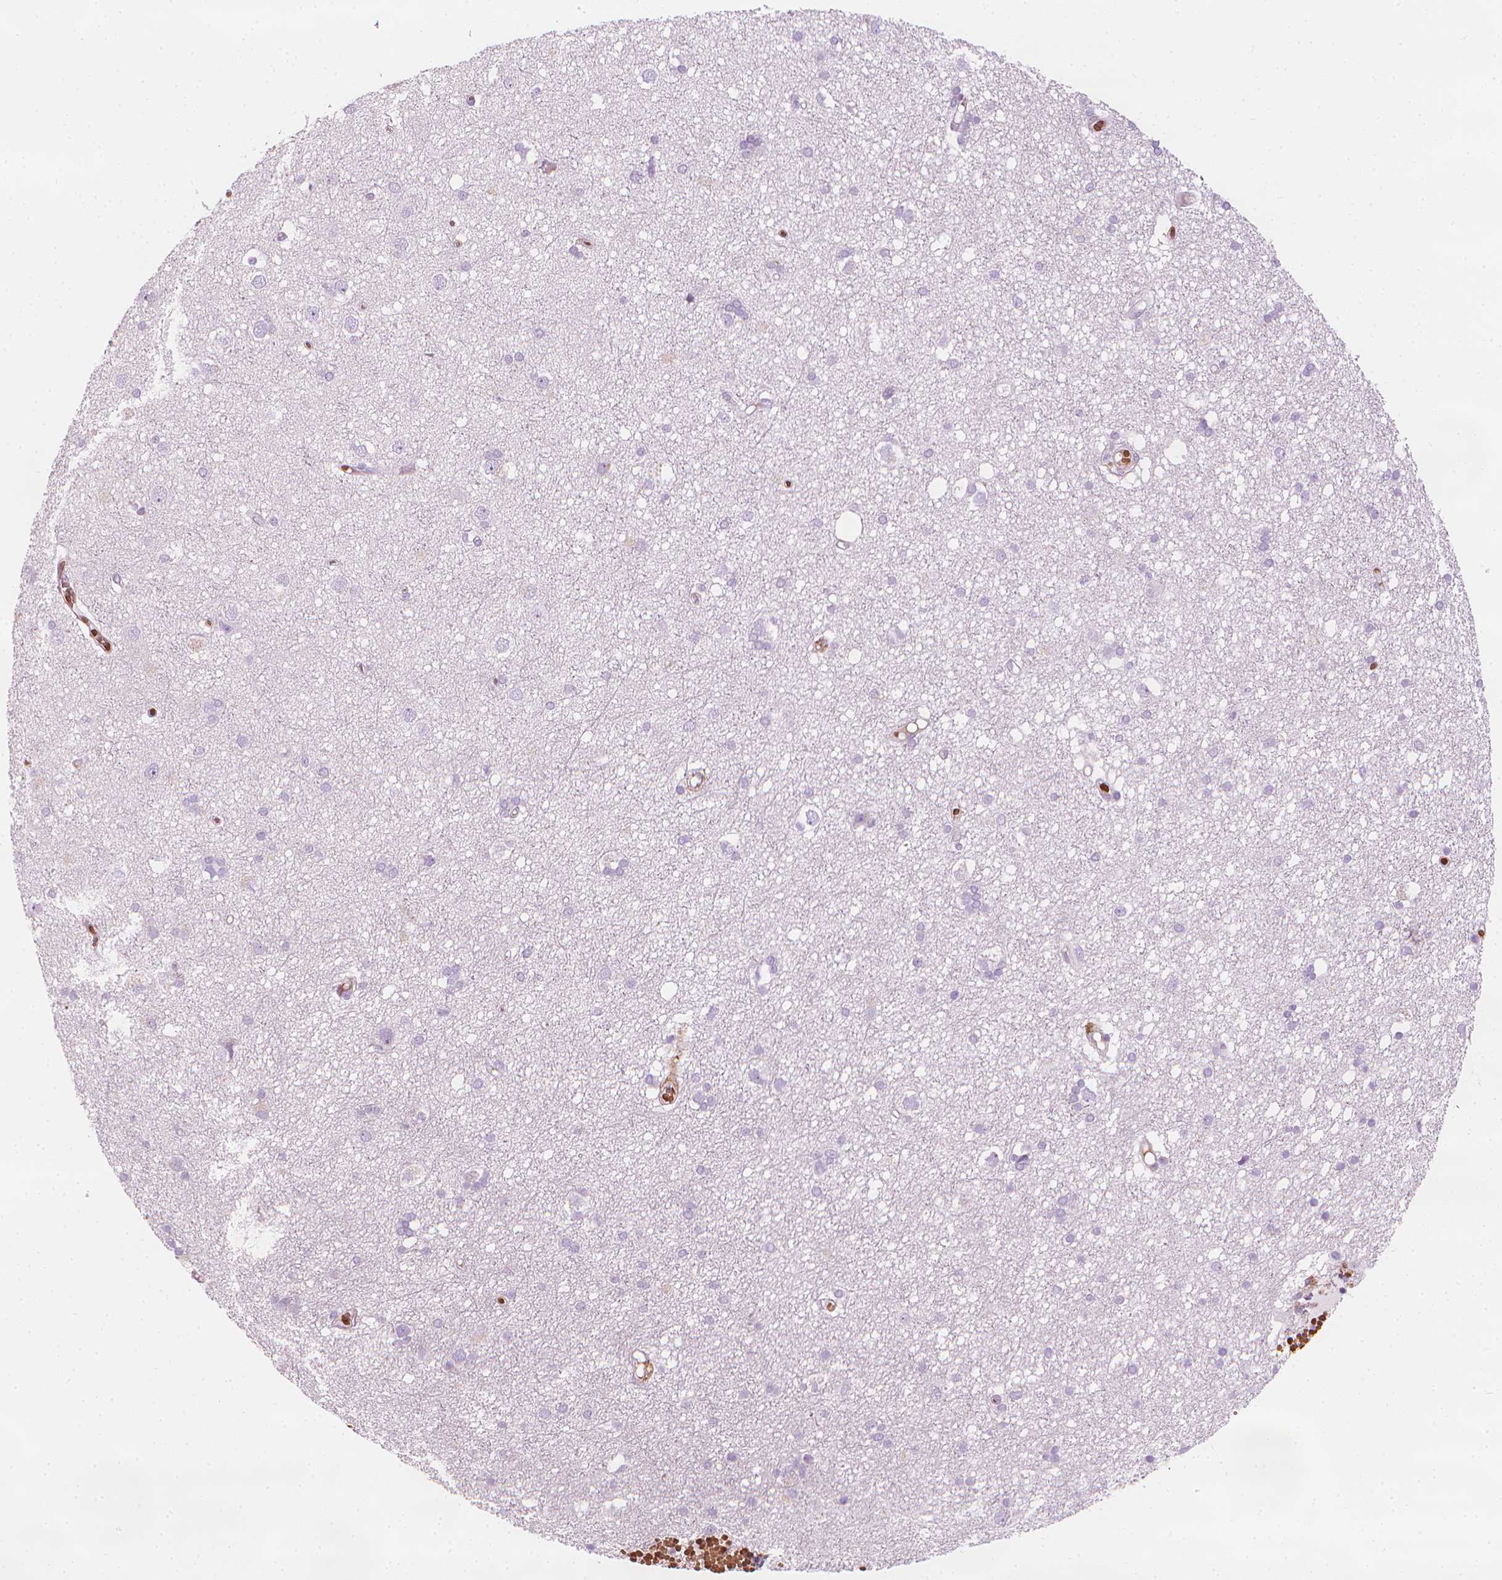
{"staining": {"intensity": "moderate", "quantity": "<25%", "location": "cytoplasmic/membranous"}, "tissue": "cerebral cortex", "cell_type": "Endothelial cells", "image_type": "normal", "snomed": [{"axis": "morphology", "description": "Normal tissue, NOS"}, {"axis": "morphology", "description": "Glioma, malignant, High grade"}, {"axis": "topography", "description": "Cerebral cortex"}], "caption": "About <25% of endothelial cells in normal cerebral cortex display moderate cytoplasmic/membranous protein staining as visualized by brown immunohistochemical staining.", "gene": "CES1", "patient": {"sex": "male", "age": 71}}